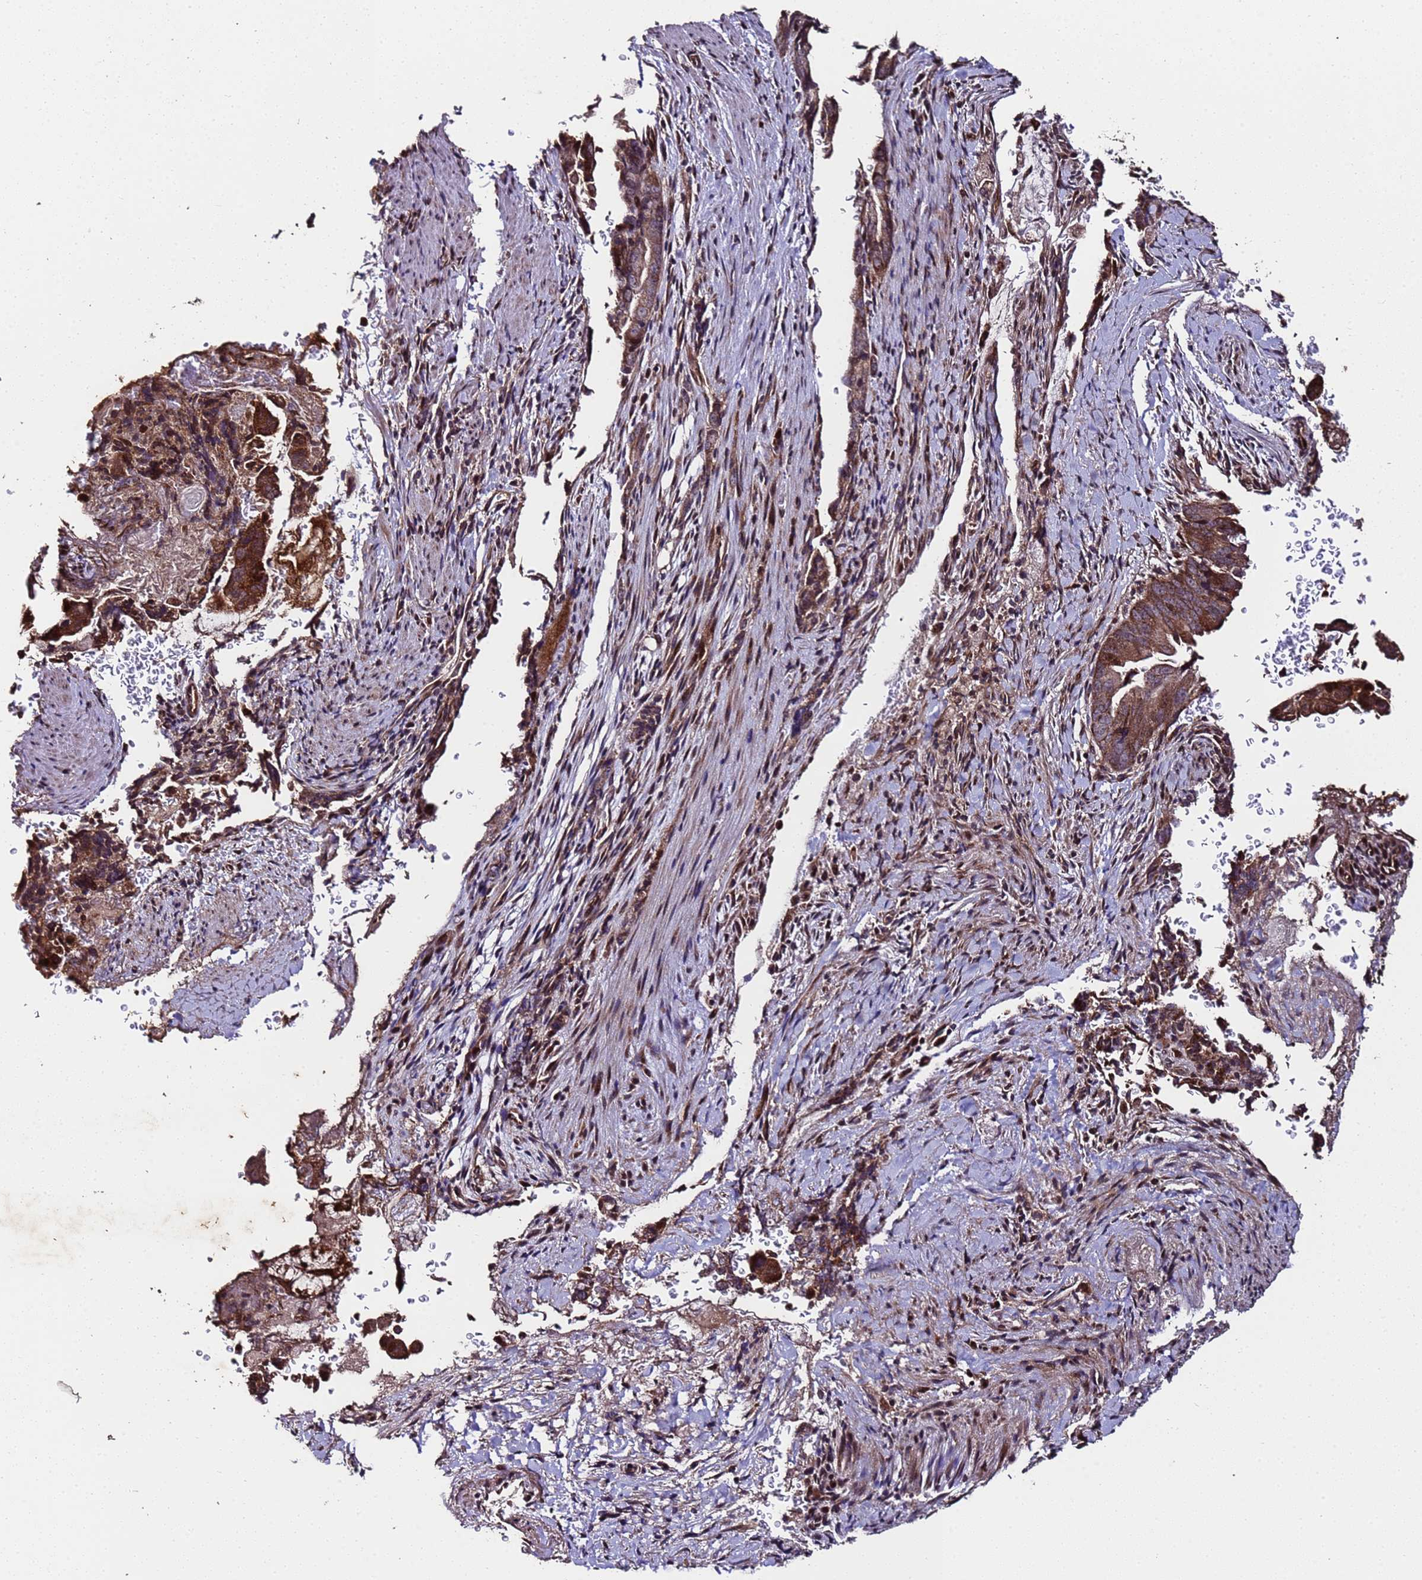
{"staining": {"intensity": "moderate", "quantity": ">75%", "location": "cytoplasmic/membranous"}, "tissue": "pancreatic cancer", "cell_type": "Tumor cells", "image_type": "cancer", "snomed": [{"axis": "morphology", "description": "Adenocarcinoma, NOS"}, {"axis": "topography", "description": "Pancreas"}], "caption": "Approximately >75% of tumor cells in pancreatic cancer (adenocarcinoma) show moderate cytoplasmic/membranous protein positivity as visualized by brown immunohistochemical staining.", "gene": "PRODH", "patient": {"sex": "female", "age": 63}}